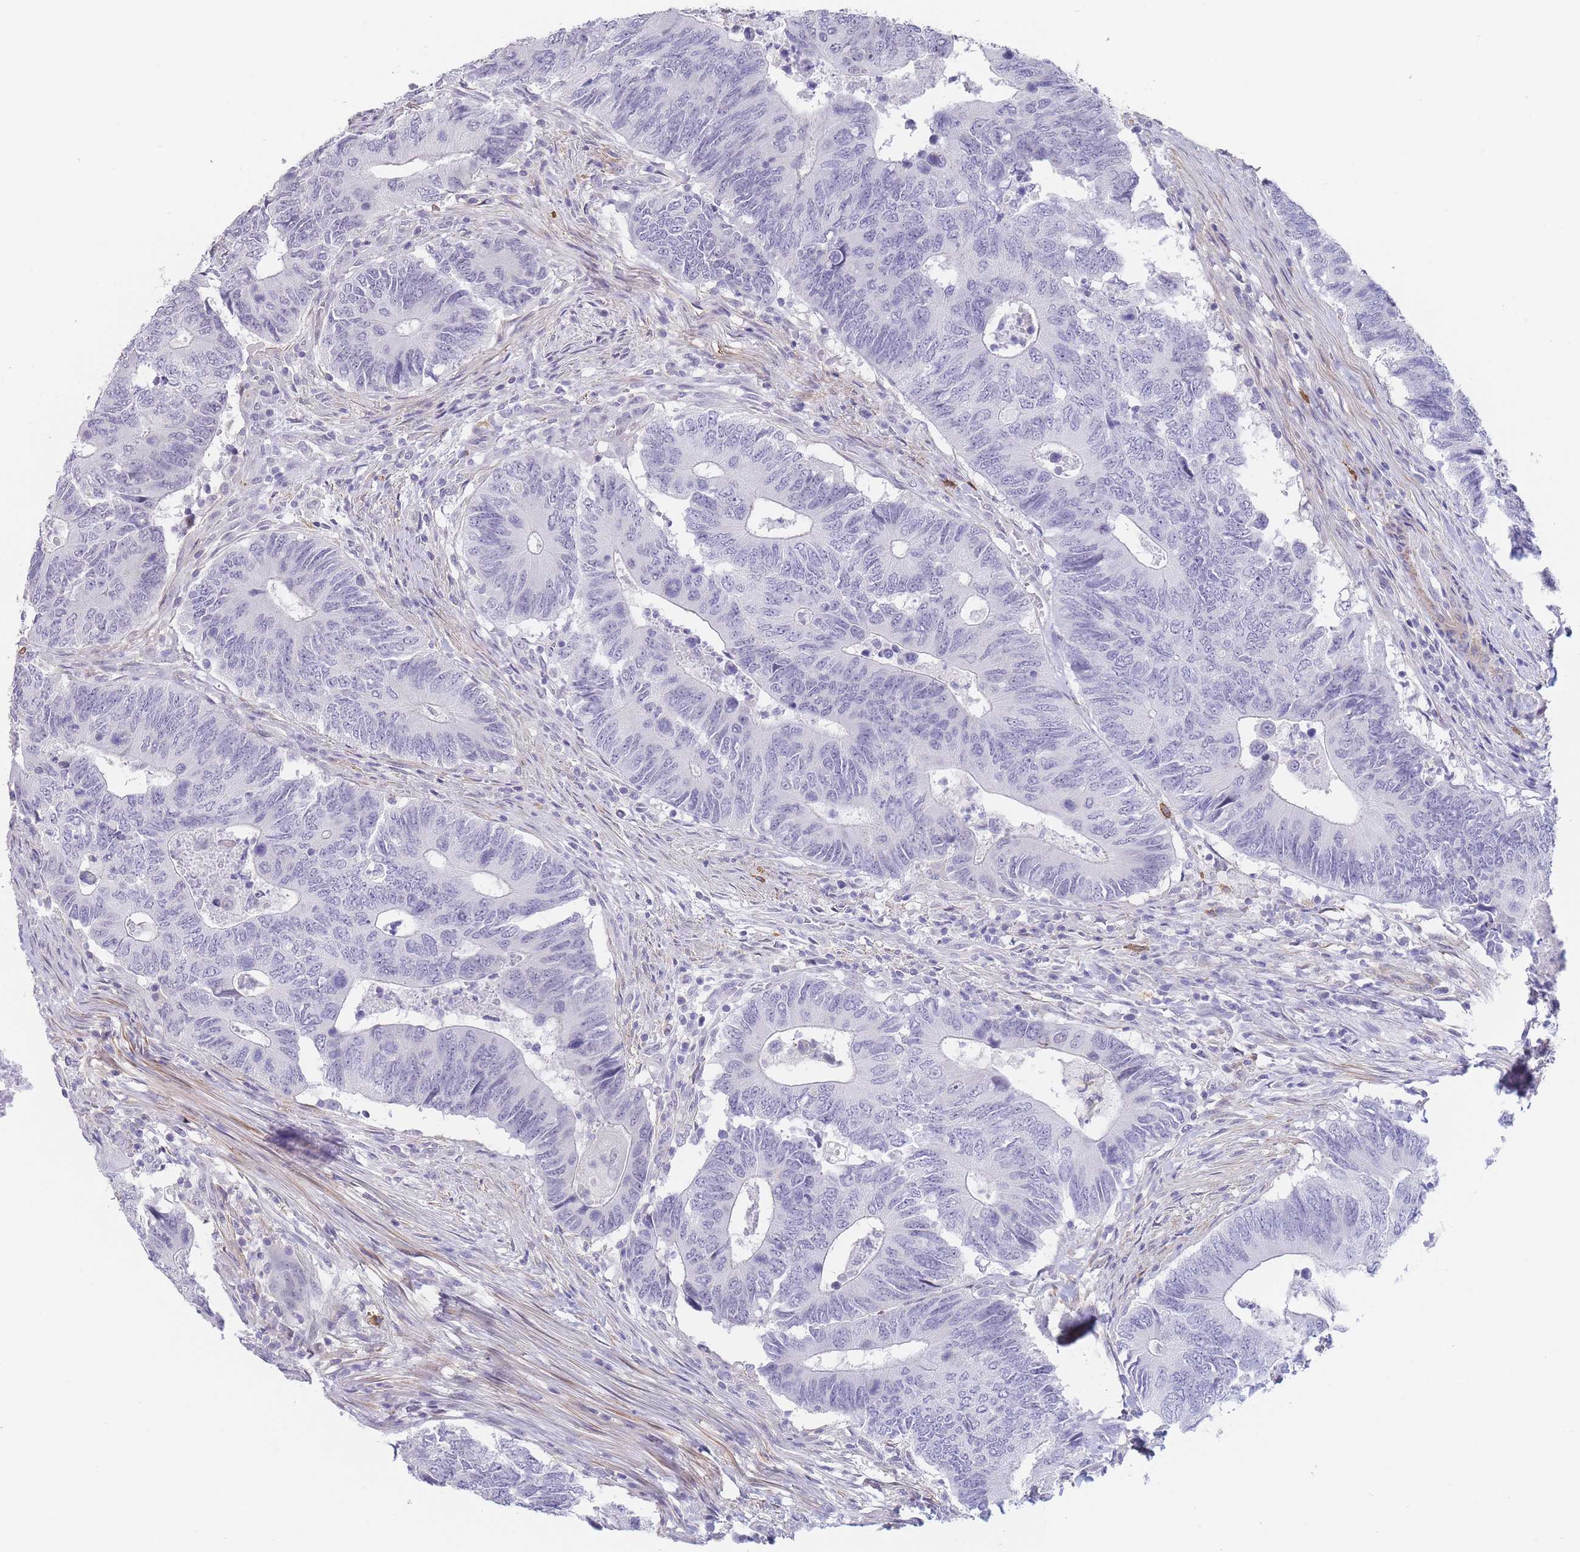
{"staining": {"intensity": "negative", "quantity": "none", "location": "none"}, "tissue": "colorectal cancer", "cell_type": "Tumor cells", "image_type": "cancer", "snomed": [{"axis": "morphology", "description": "Adenocarcinoma, NOS"}, {"axis": "topography", "description": "Colon"}], "caption": "DAB (3,3'-diaminobenzidine) immunohistochemical staining of colorectal adenocarcinoma reveals no significant positivity in tumor cells.", "gene": "ASAP3", "patient": {"sex": "male", "age": 87}}